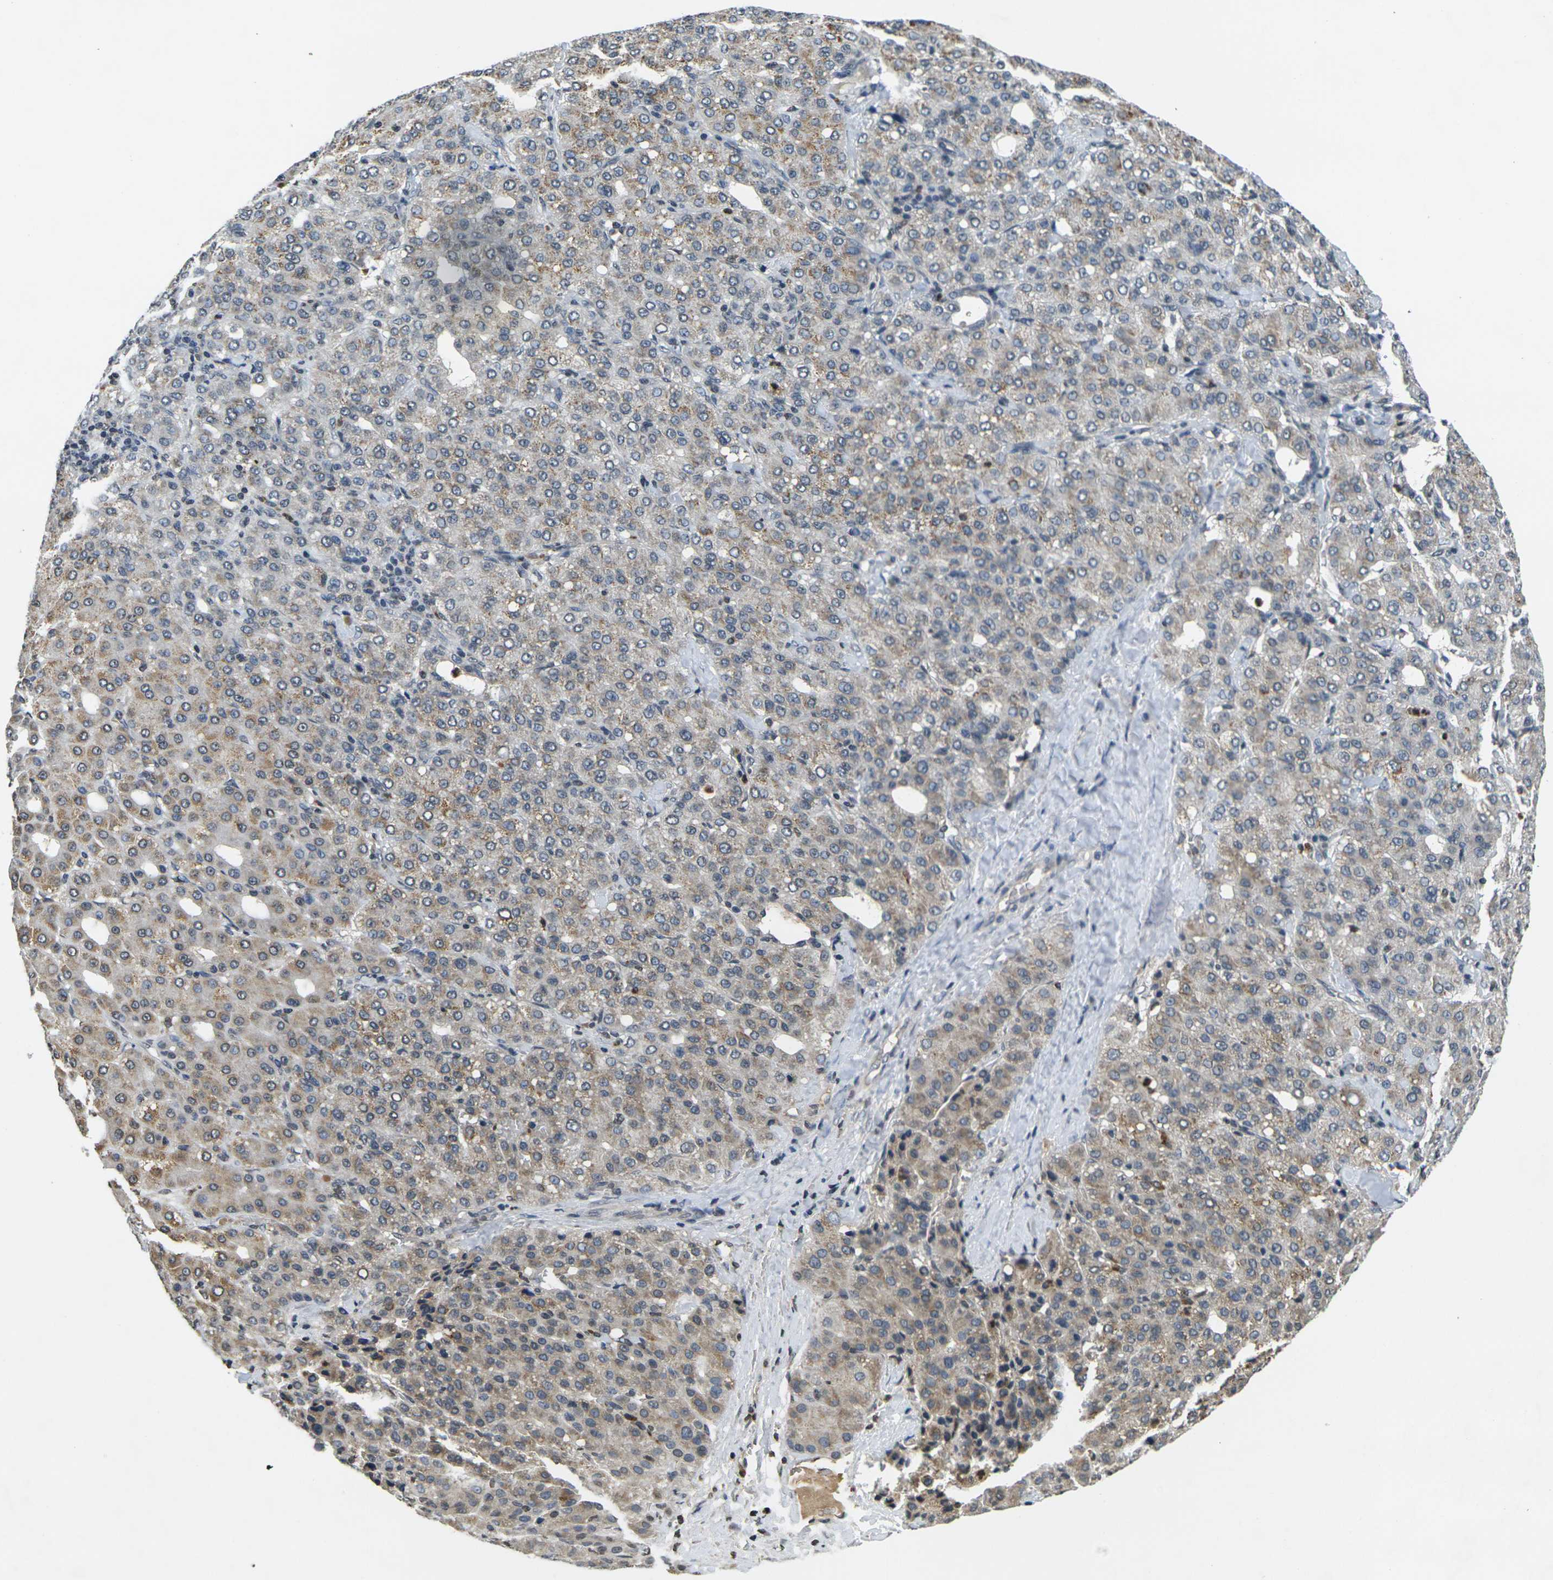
{"staining": {"intensity": "moderate", "quantity": "25%-75%", "location": "cytoplasmic/membranous"}, "tissue": "liver cancer", "cell_type": "Tumor cells", "image_type": "cancer", "snomed": [{"axis": "morphology", "description": "Carcinoma, Hepatocellular, NOS"}, {"axis": "topography", "description": "Liver"}], "caption": "Brown immunohistochemical staining in hepatocellular carcinoma (liver) reveals moderate cytoplasmic/membranous positivity in about 25%-75% of tumor cells.", "gene": "C1QC", "patient": {"sex": "male", "age": 65}}